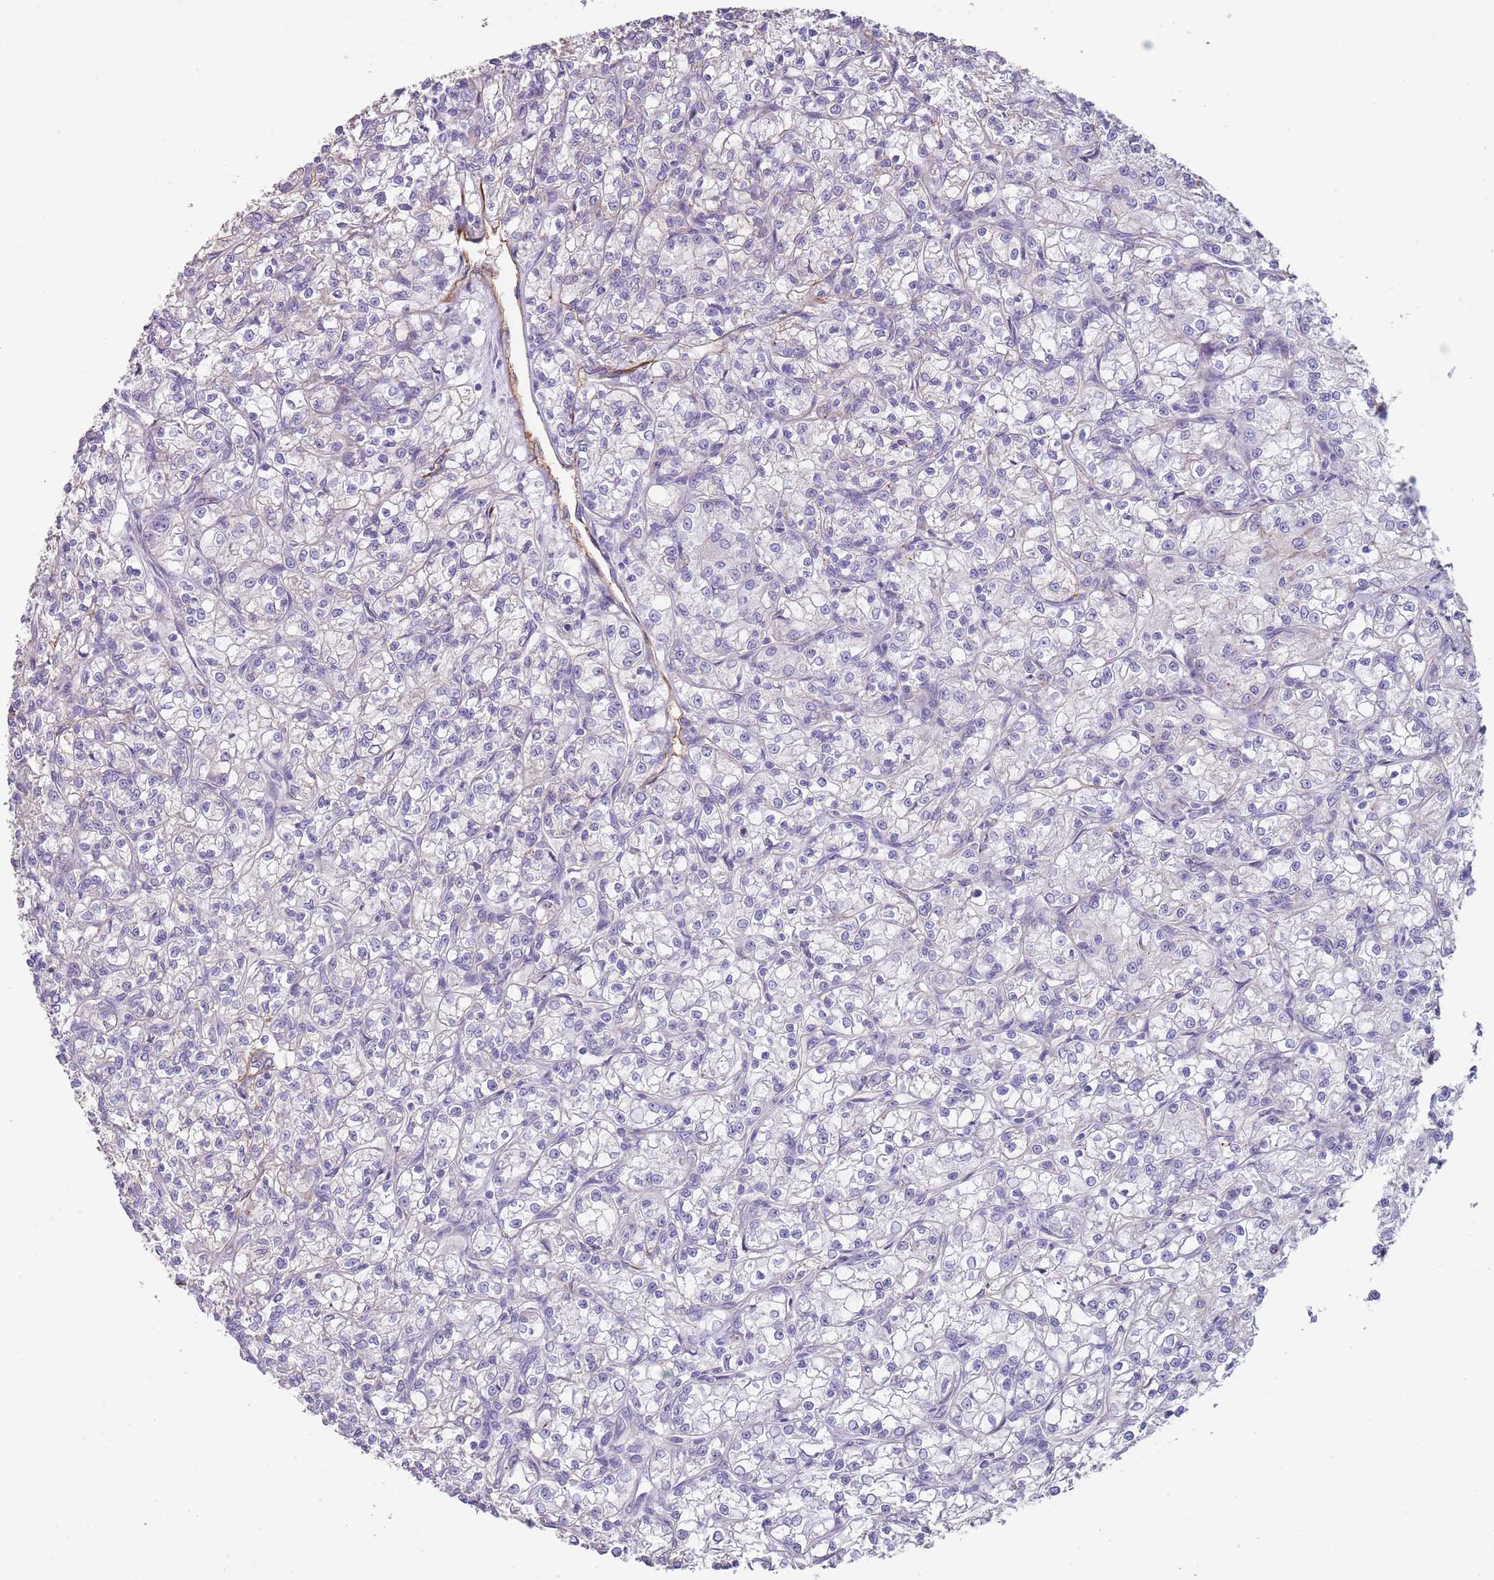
{"staining": {"intensity": "negative", "quantity": "none", "location": "none"}, "tissue": "renal cancer", "cell_type": "Tumor cells", "image_type": "cancer", "snomed": [{"axis": "morphology", "description": "Adenocarcinoma, NOS"}, {"axis": "topography", "description": "Kidney"}], "caption": "The IHC image has no significant expression in tumor cells of renal adenocarcinoma tissue.", "gene": "NBPF3", "patient": {"sex": "female", "age": 59}}